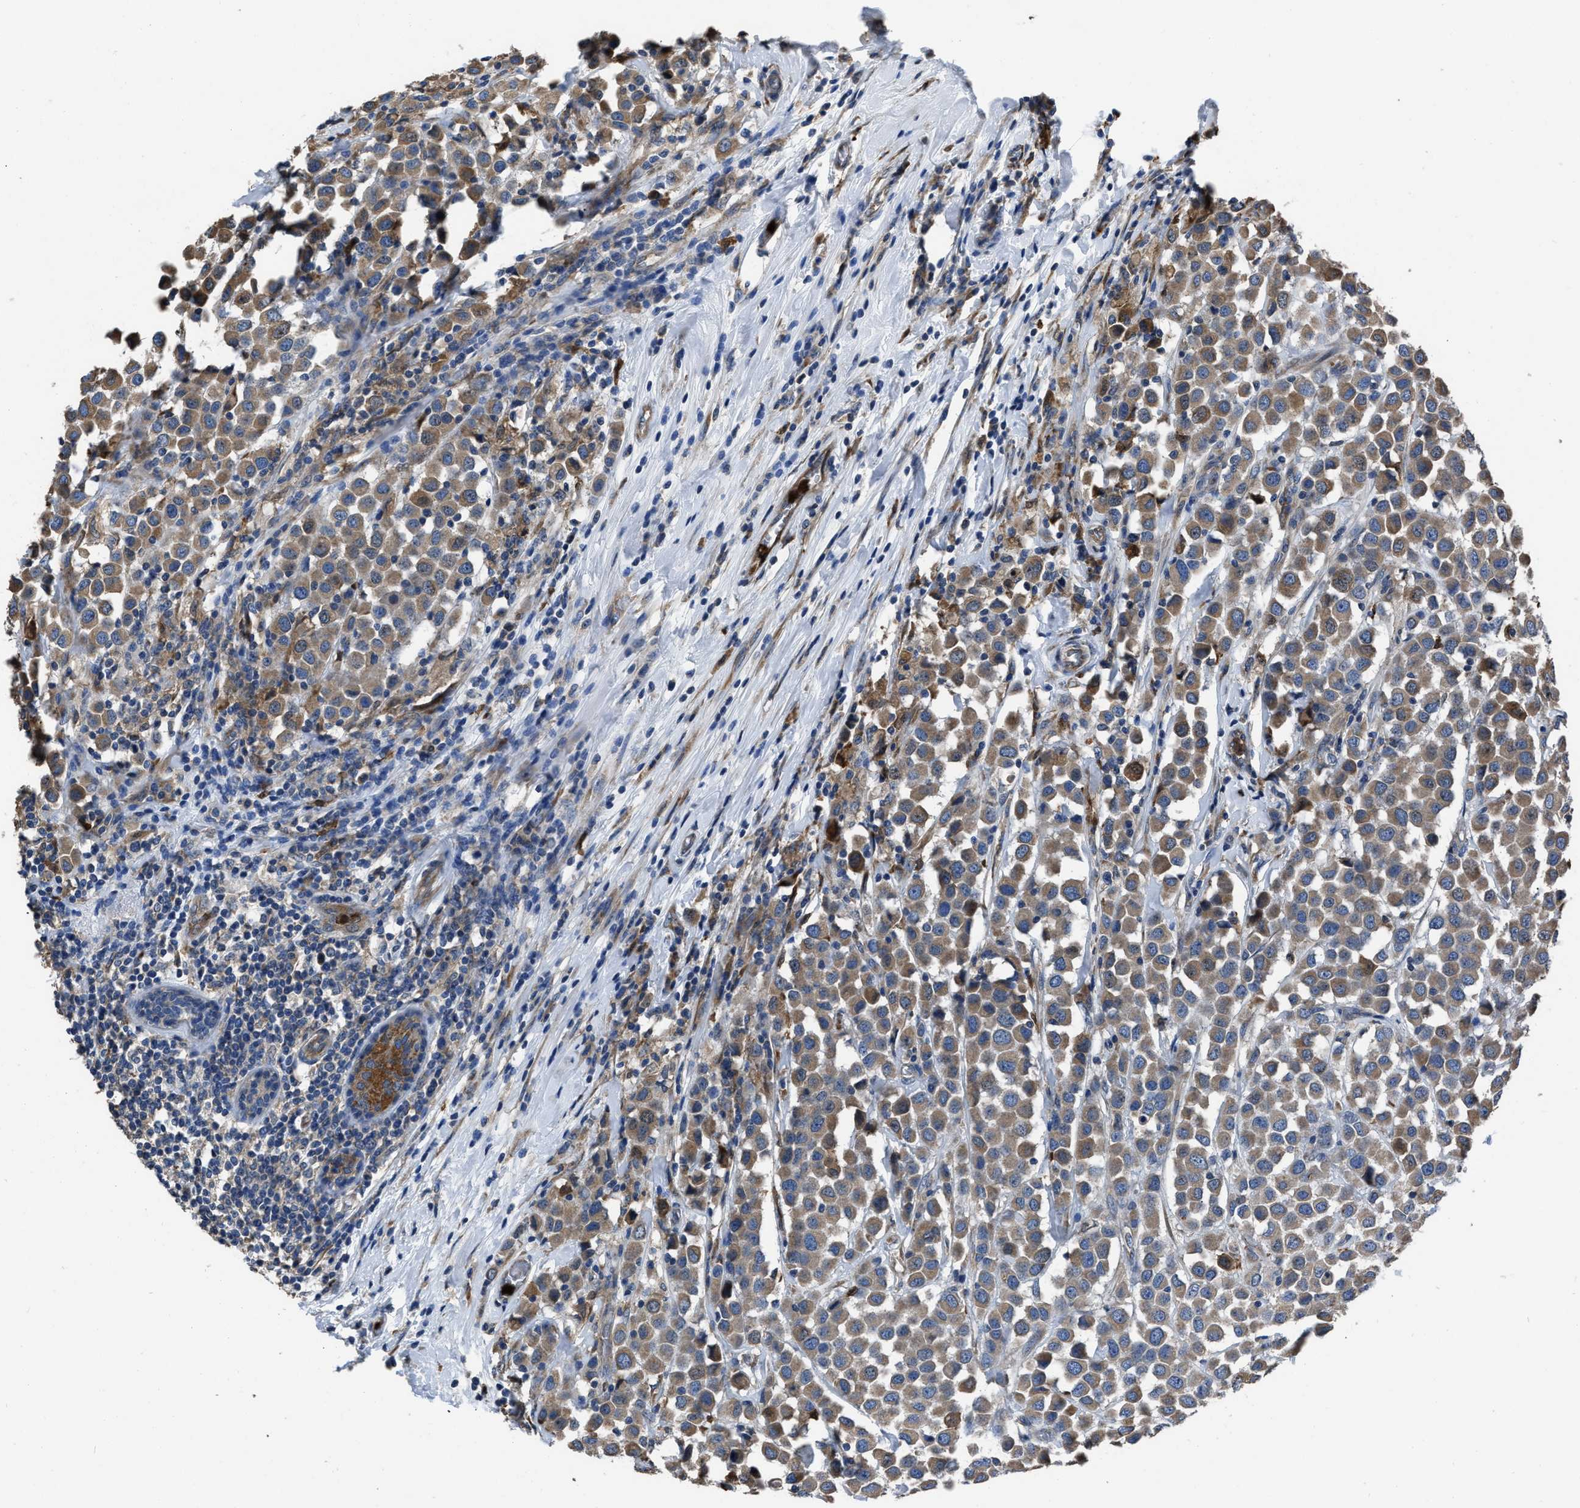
{"staining": {"intensity": "moderate", "quantity": ">75%", "location": "cytoplasmic/membranous"}, "tissue": "breast cancer", "cell_type": "Tumor cells", "image_type": "cancer", "snomed": [{"axis": "morphology", "description": "Duct carcinoma"}, {"axis": "topography", "description": "Breast"}], "caption": "An image of human breast cancer stained for a protein reveals moderate cytoplasmic/membranous brown staining in tumor cells.", "gene": "ANGPT1", "patient": {"sex": "female", "age": 61}}